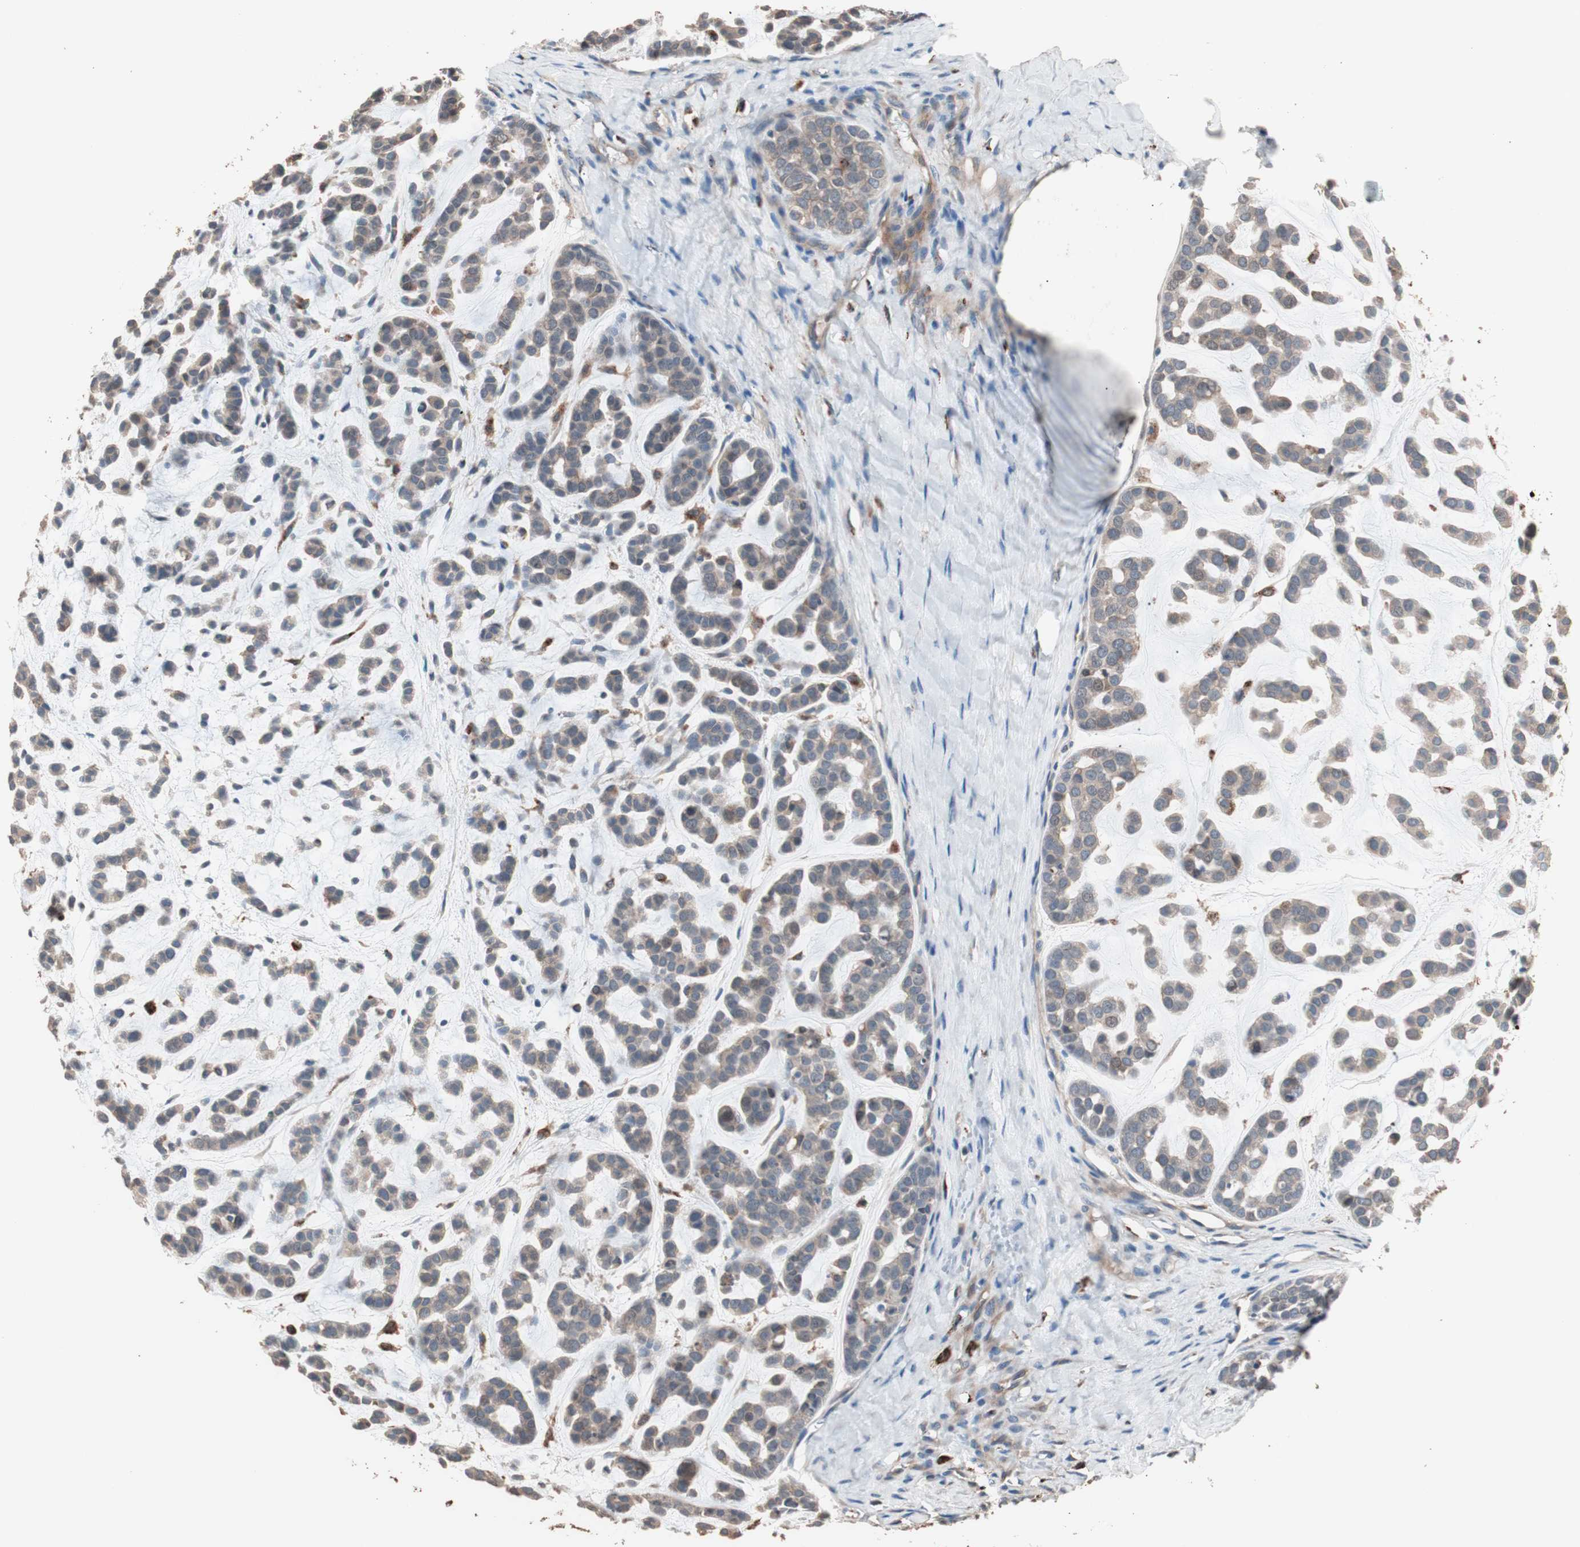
{"staining": {"intensity": "weak", "quantity": ">75%", "location": "cytoplasmic/membranous"}, "tissue": "head and neck cancer", "cell_type": "Tumor cells", "image_type": "cancer", "snomed": [{"axis": "morphology", "description": "Adenocarcinoma, NOS"}, {"axis": "morphology", "description": "Adenoma, NOS"}, {"axis": "topography", "description": "Head-Neck"}], "caption": "Head and neck cancer (adenocarcinoma) tissue shows weak cytoplasmic/membranous positivity in approximately >75% of tumor cells, visualized by immunohistochemistry.", "gene": "CCT3", "patient": {"sex": "female", "age": 55}}